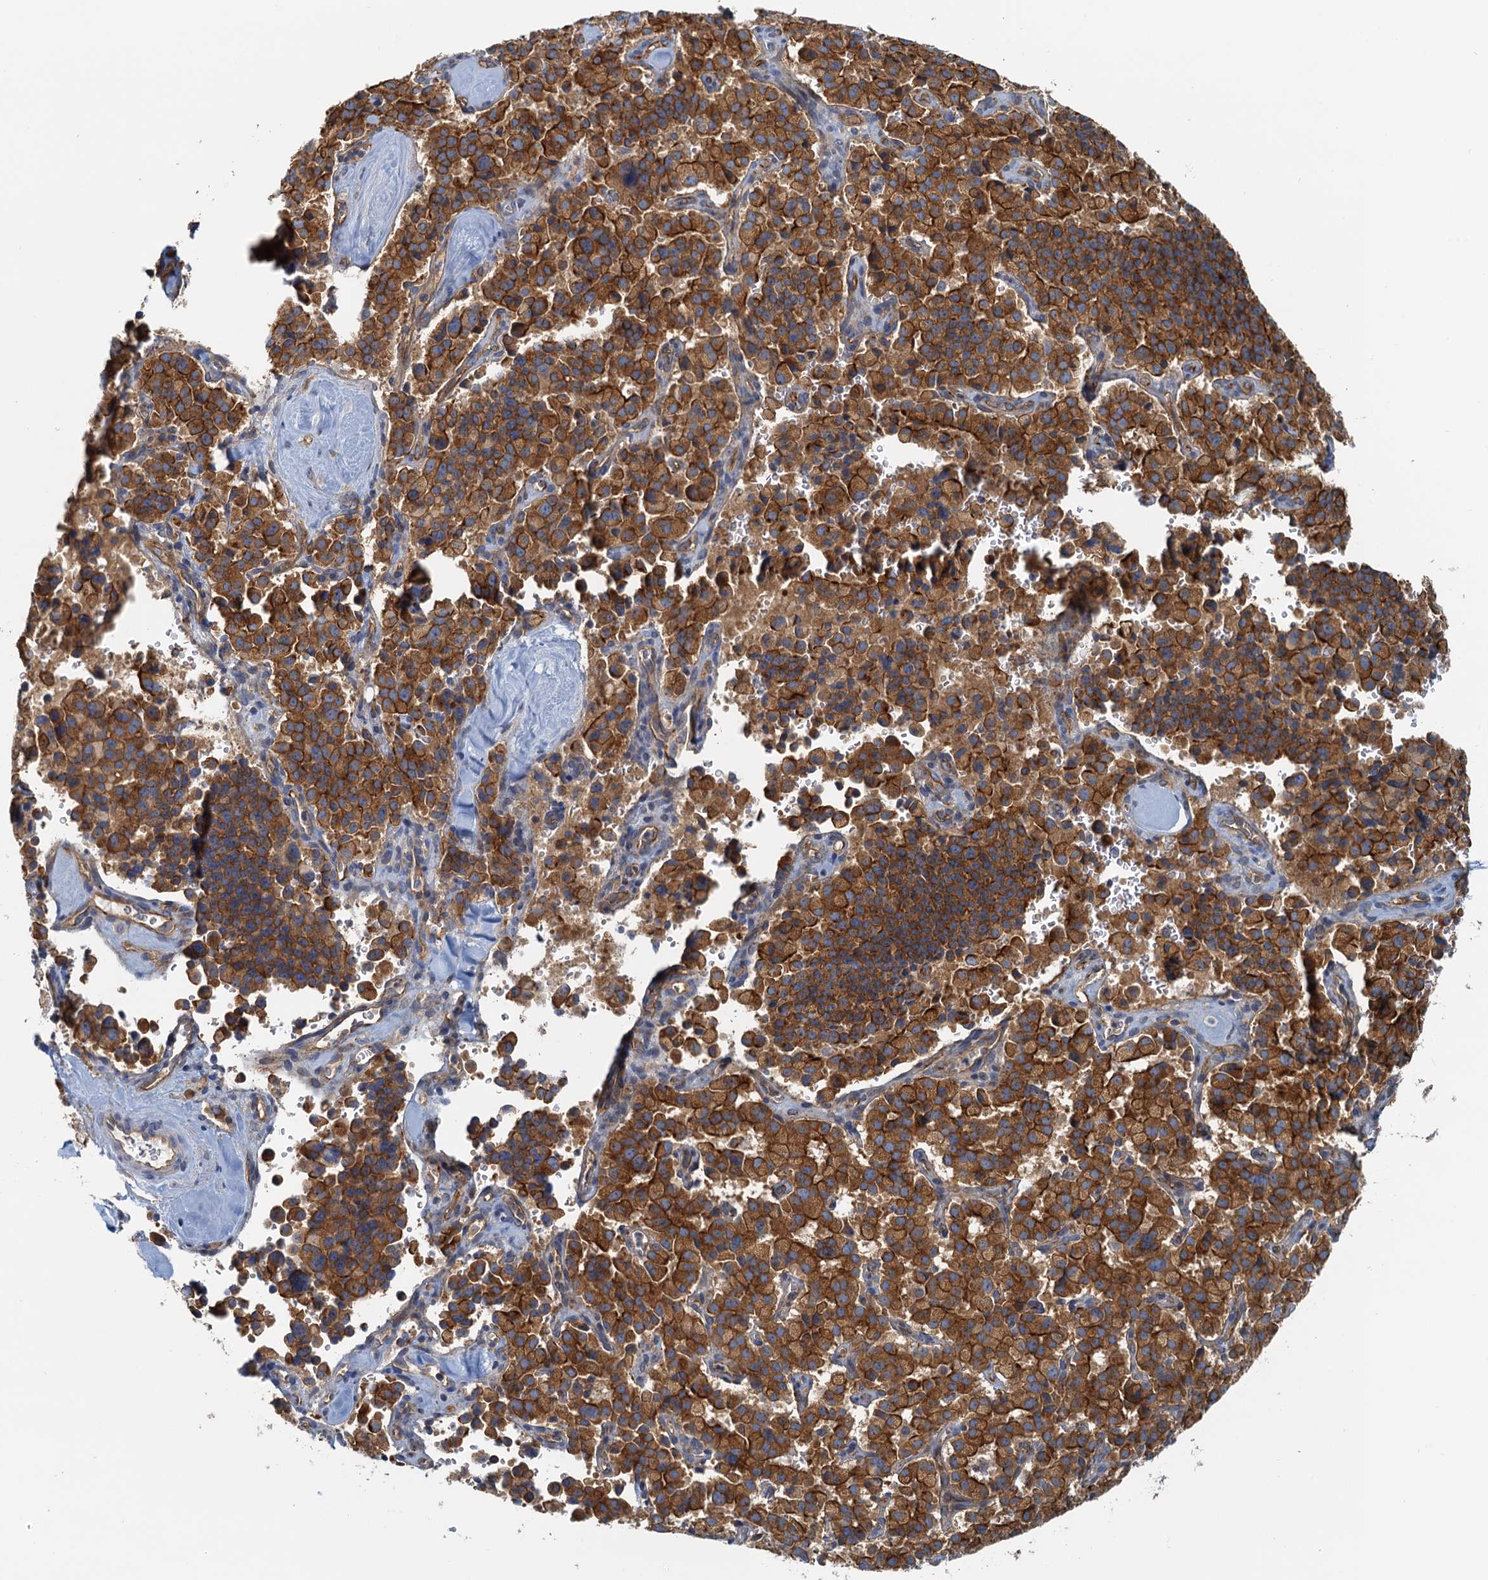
{"staining": {"intensity": "strong", "quantity": ">75%", "location": "cytoplasmic/membranous"}, "tissue": "pancreatic cancer", "cell_type": "Tumor cells", "image_type": "cancer", "snomed": [{"axis": "morphology", "description": "Adenocarcinoma, NOS"}, {"axis": "topography", "description": "Pancreas"}], "caption": "Immunohistochemical staining of human pancreatic cancer exhibits high levels of strong cytoplasmic/membranous protein positivity in approximately >75% of tumor cells.", "gene": "NIPAL3", "patient": {"sex": "male", "age": 65}}